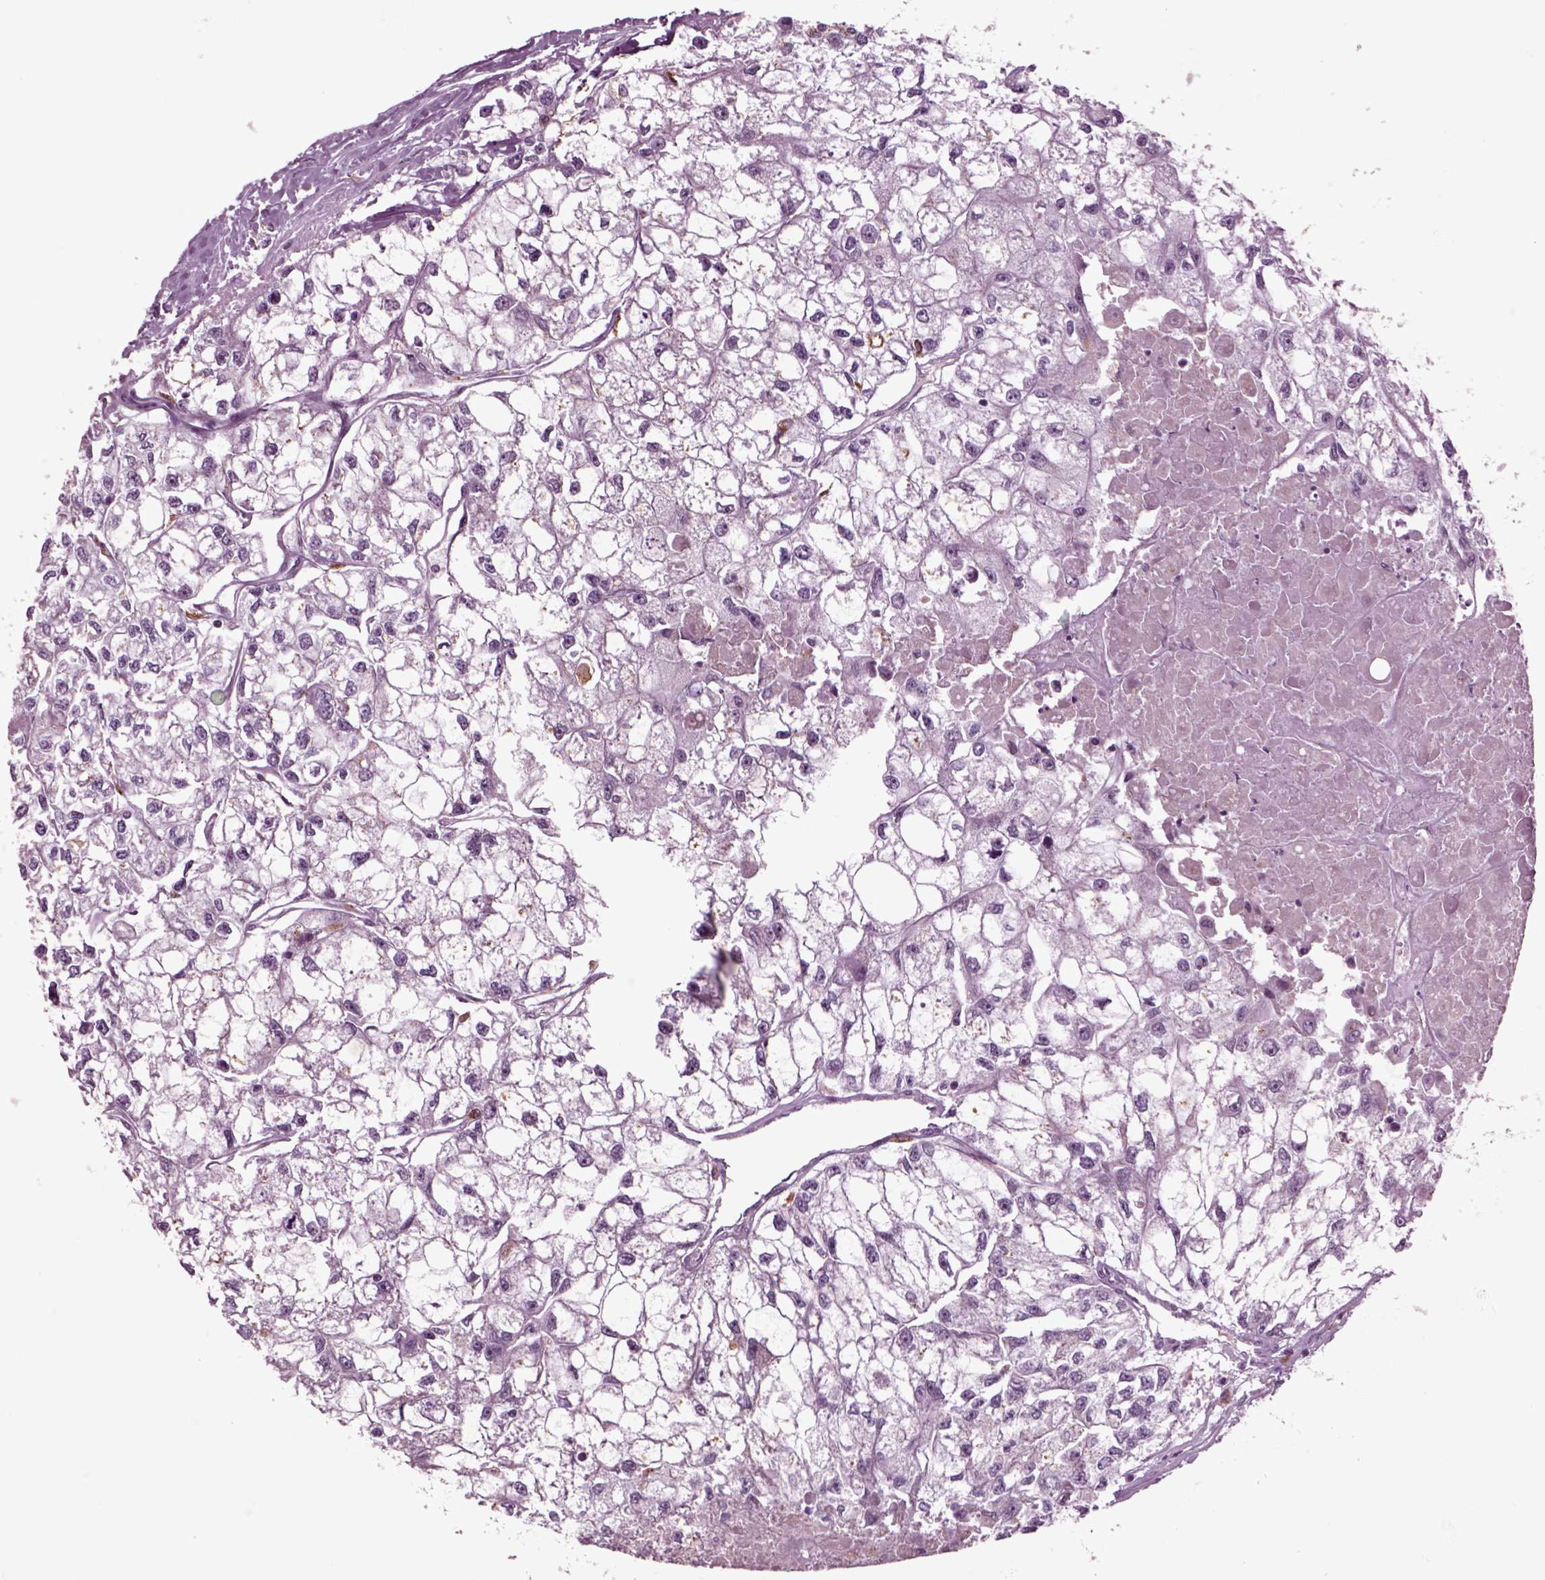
{"staining": {"intensity": "negative", "quantity": "none", "location": "none"}, "tissue": "renal cancer", "cell_type": "Tumor cells", "image_type": "cancer", "snomed": [{"axis": "morphology", "description": "Adenocarcinoma, NOS"}, {"axis": "topography", "description": "Kidney"}], "caption": "Tumor cells show no significant protein staining in adenocarcinoma (renal).", "gene": "CHGB", "patient": {"sex": "male", "age": 56}}